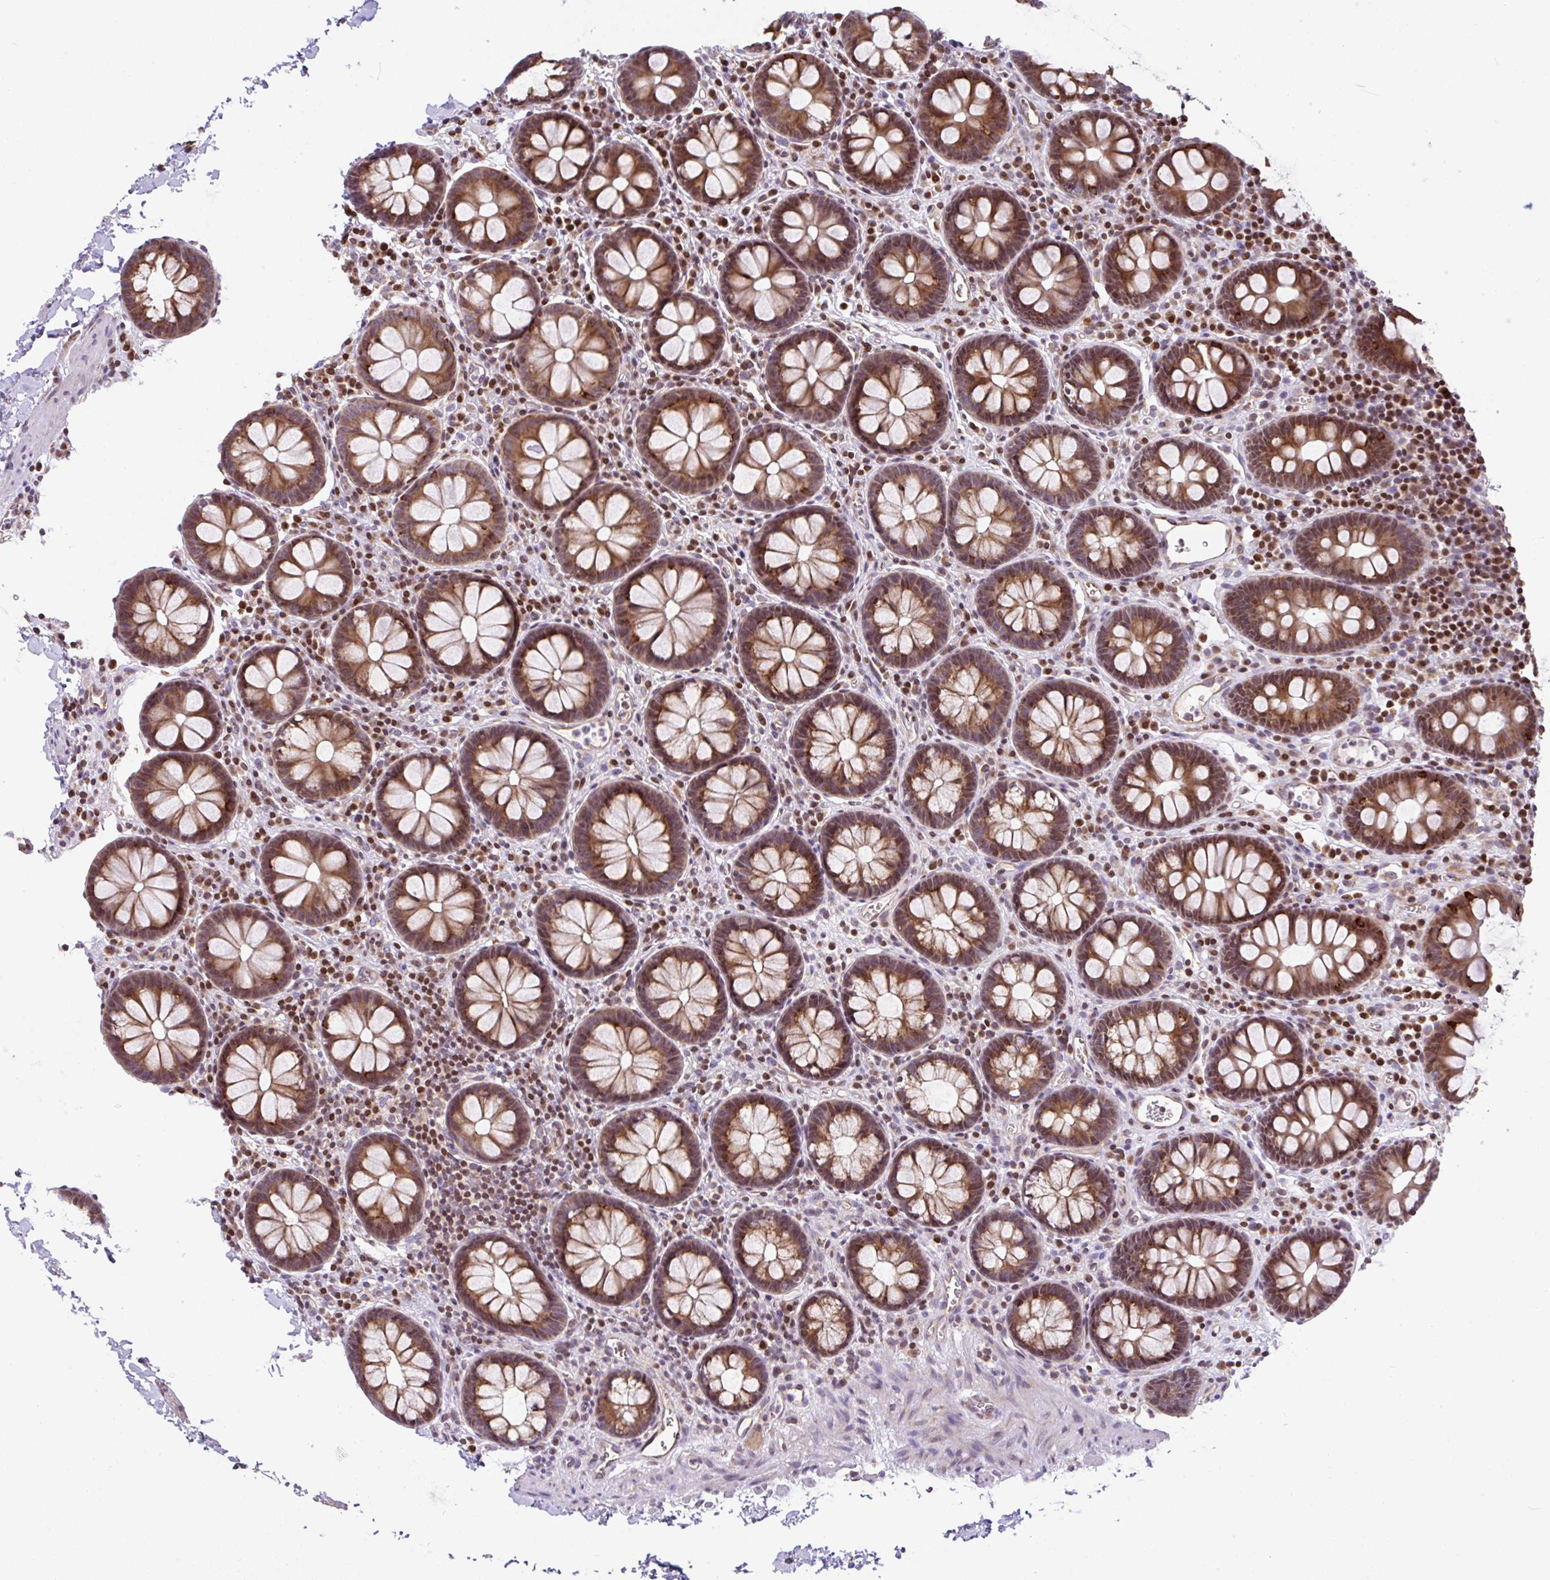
{"staining": {"intensity": "moderate", "quantity": ">75%", "location": "cytoplasmic/membranous"}, "tissue": "colon", "cell_type": "Endothelial cells", "image_type": "normal", "snomed": [{"axis": "morphology", "description": "Normal tissue, NOS"}, {"axis": "topography", "description": "Colon"}, {"axis": "topography", "description": "Peripheral nerve tissue"}], "caption": "Immunohistochemistry photomicrograph of unremarkable human colon stained for a protein (brown), which demonstrates medium levels of moderate cytoplasmic/membranous expression in about >75% of endothelial cells.", "gene": "FIGNL1", "patient": {"sex": "male", "age": 84}}